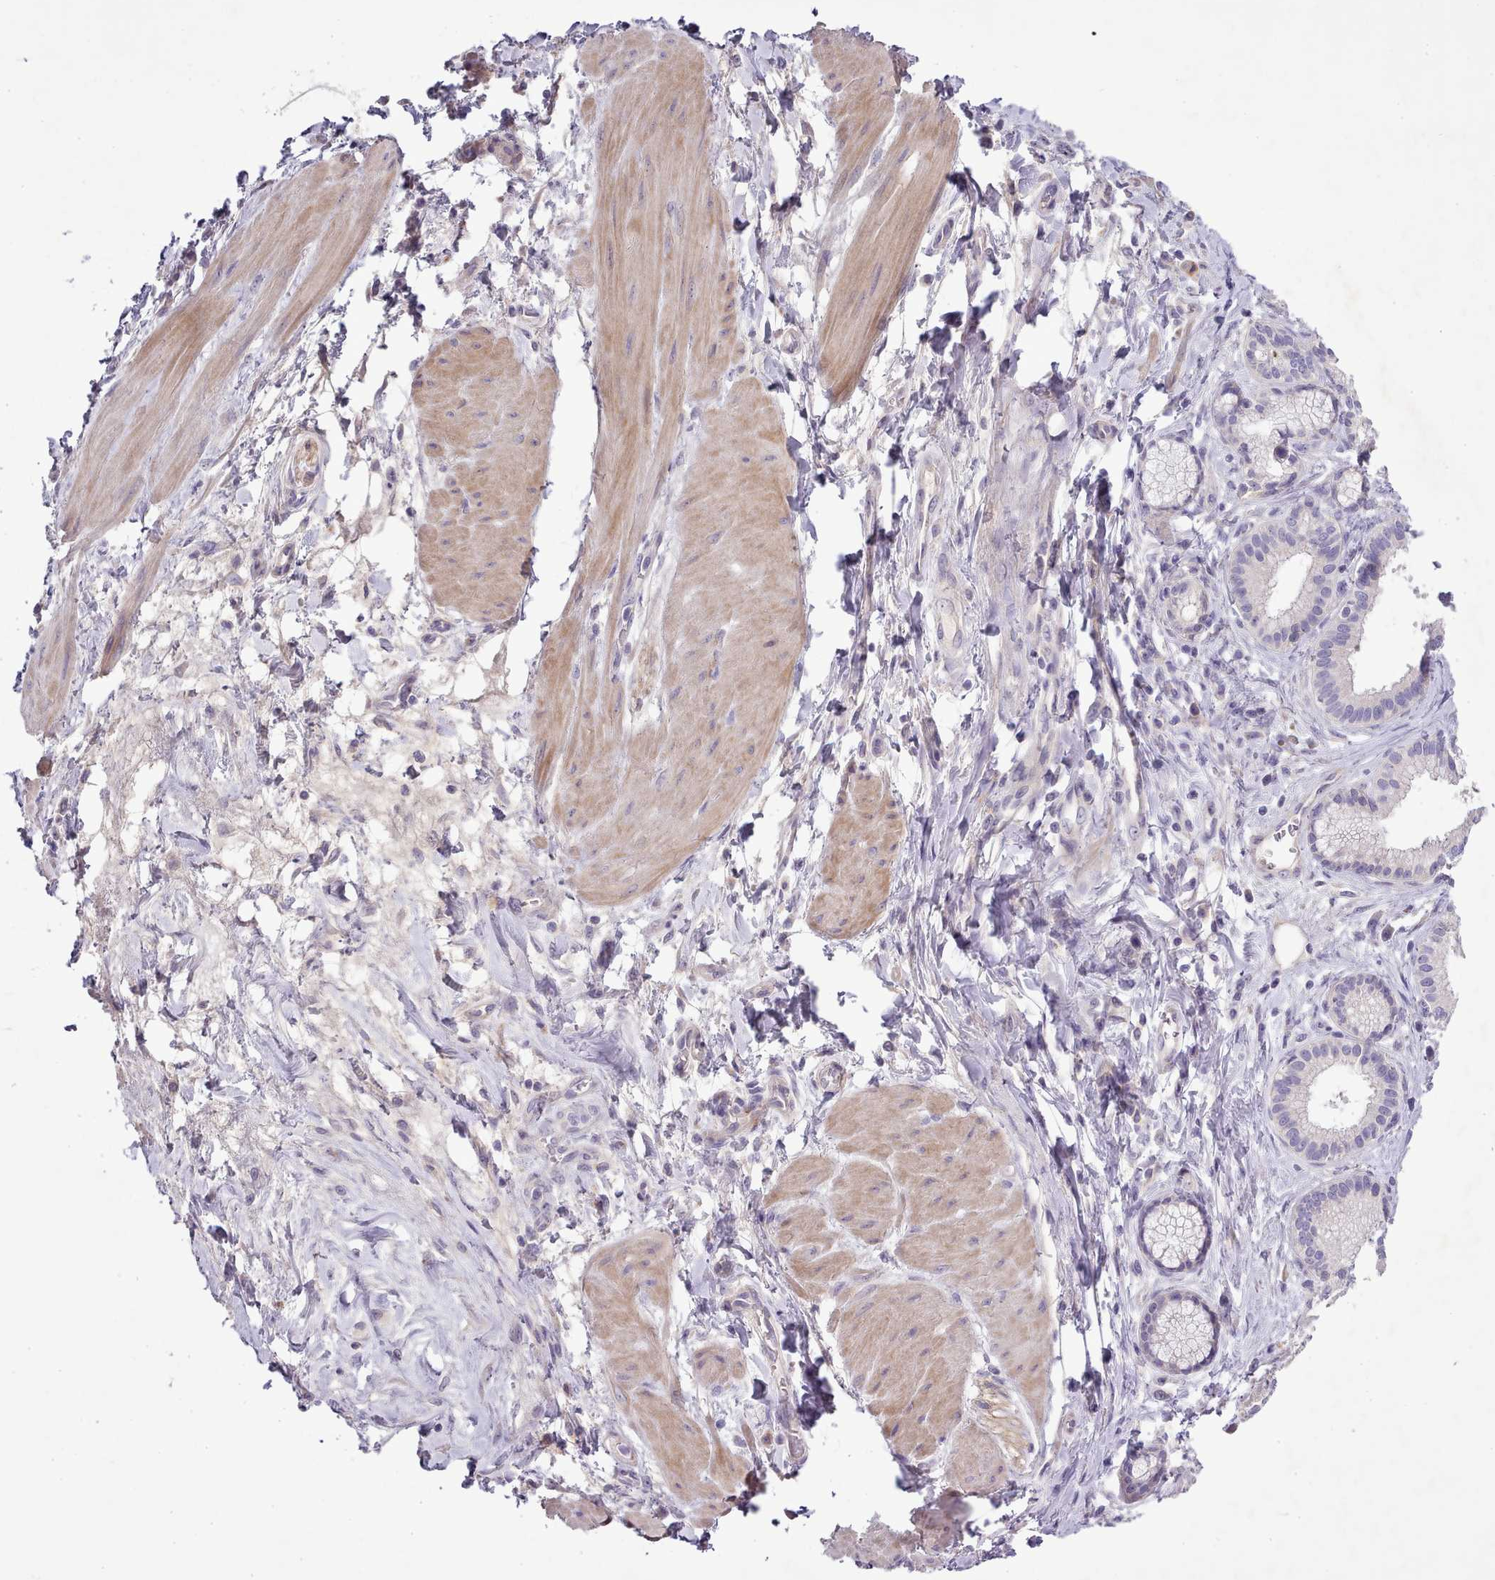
{"staining": {"intensity": "negative", "quantity": "none", "location": "none"}, "tissue": "pancreatic cancer", "cell_type": "Tumor cells", "image_type": "cancer", "snomed": [{"axis": "morphology", "description": "Adenocarcinoma, NOS"}, {"axis": "topography", "description": "Pancreas"}], "caption": "Tumor cells show no significant staining in pancreatic cancer.", "gene": "SETX", "patient": {"sex": "male", "age": 72}}